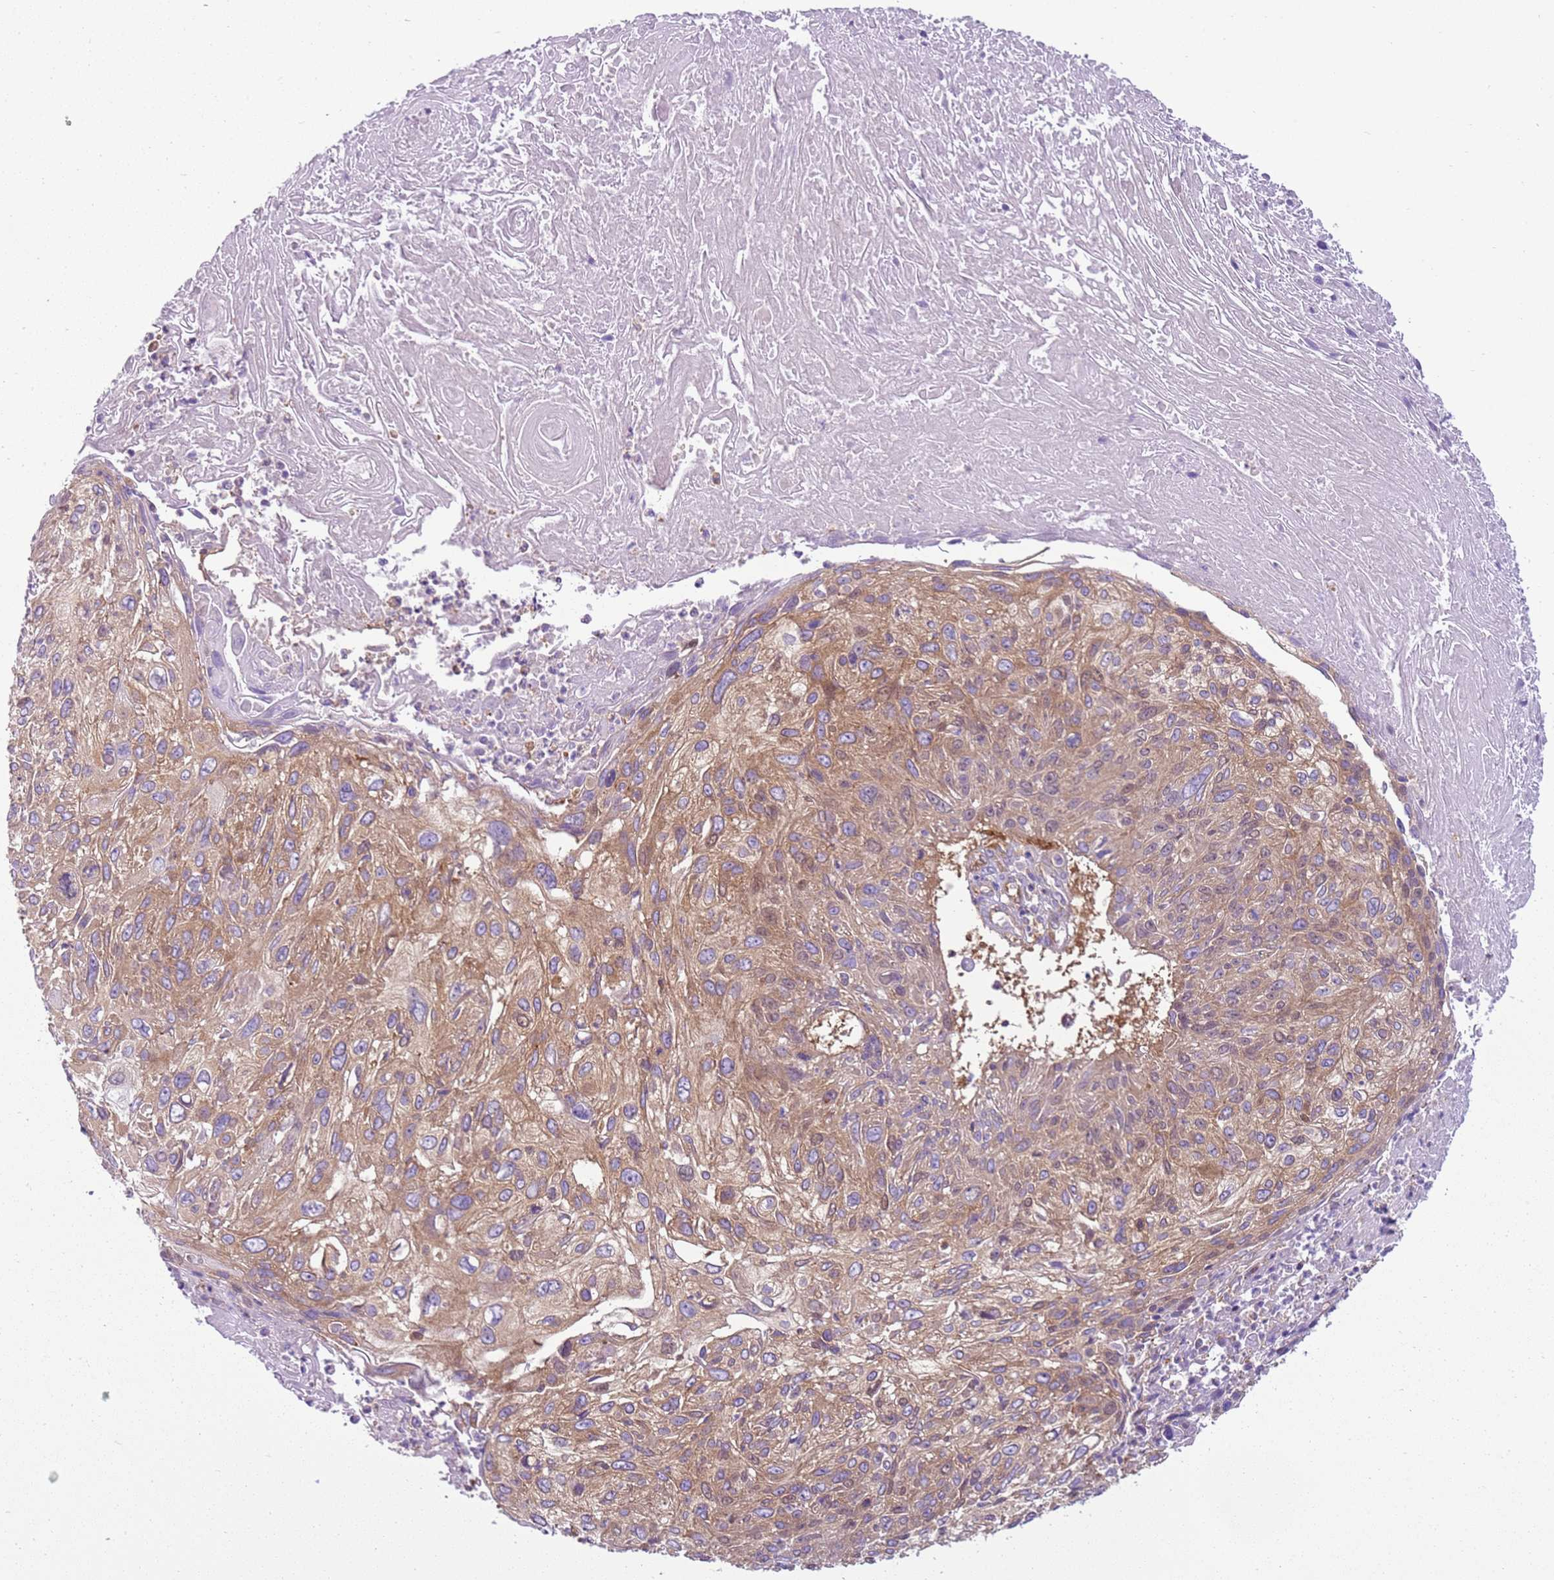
{"staining": {"intensity": "moderate", "quantity": ">75%", "location": "cytoplasmic/membranous"}, "tissue": "cervical cancer", "cell_type": "Tumor cells", "image_type": "cancer", "snomed": [{"axis": "morphology", "description": "Squamous cell carcinoma, NOS"}, {"axis": "topography", "description": "Cervix"}], "caption": "Squamous cell carcinoma (cervical) stained with DAB (3,3'-diaminobenzidine) immunohistochemistry (IHC) demonstrates medium levels of moderate cytoplasmic/membranous expression in approximately >75% of tumor cells.", "gene": "SNX21", "patient": {"sex": "female", "age": 51}}